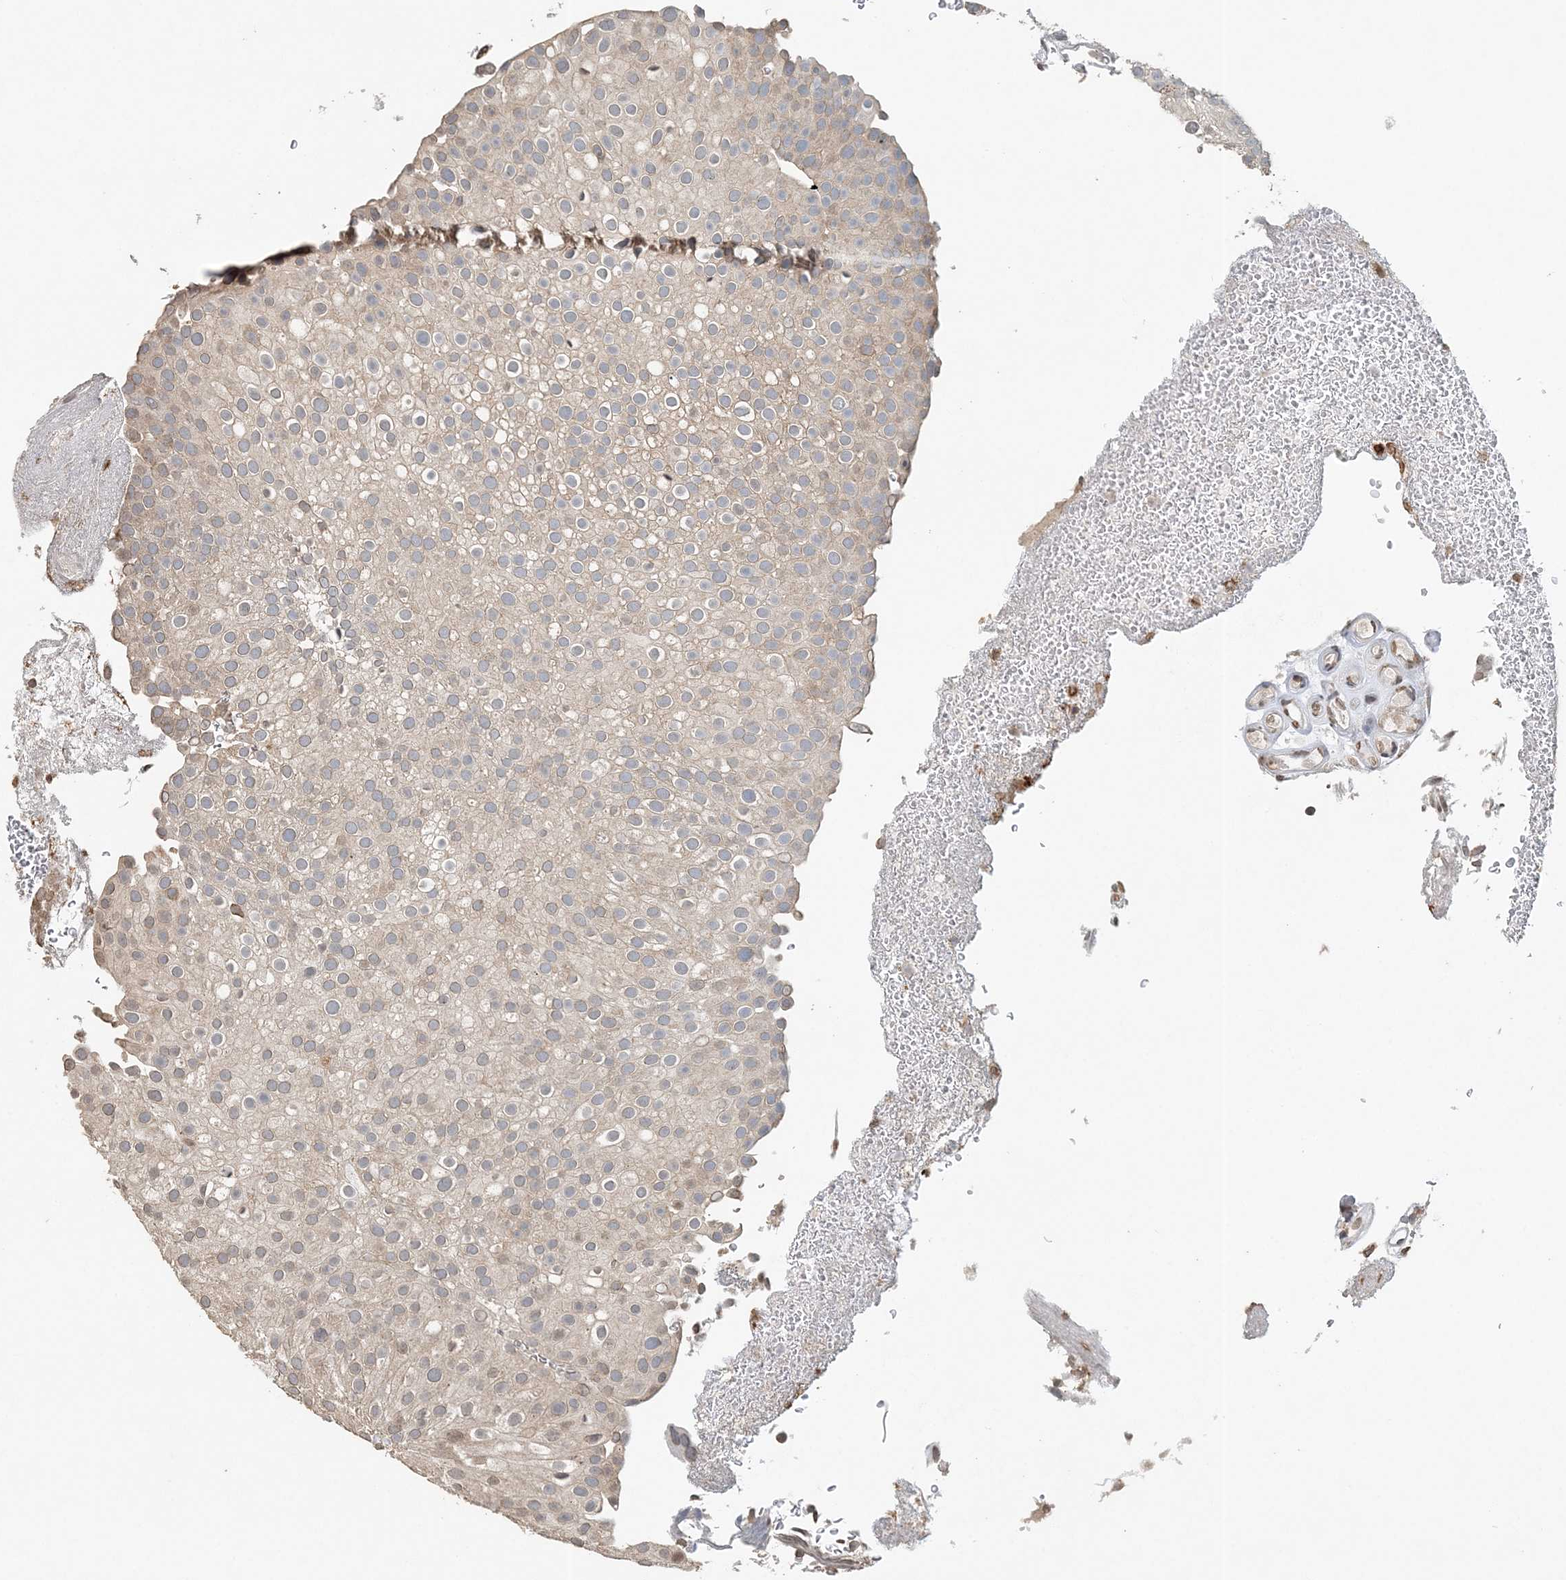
{"staining": {"intensity": "negative", "quantity": "none", "location": "none"}, "tissue": "urothelial cancer", "cell_type": "Tumor cells", "image_type": "cancer", "snomed": [{"axis": "morphology", "description": "Urothelial carcinoma, Low grade"}, {"axis": "topography", "description": "Urinary bladder"}], "caption": "The immunohistochemistry (IHC) photomicrograph has no significant positivity in tumor cells of urothelial carcinoma (low-grade) tissue.", "gene": "FAM110A", "patient": {"sex": "male", "age": 78}}